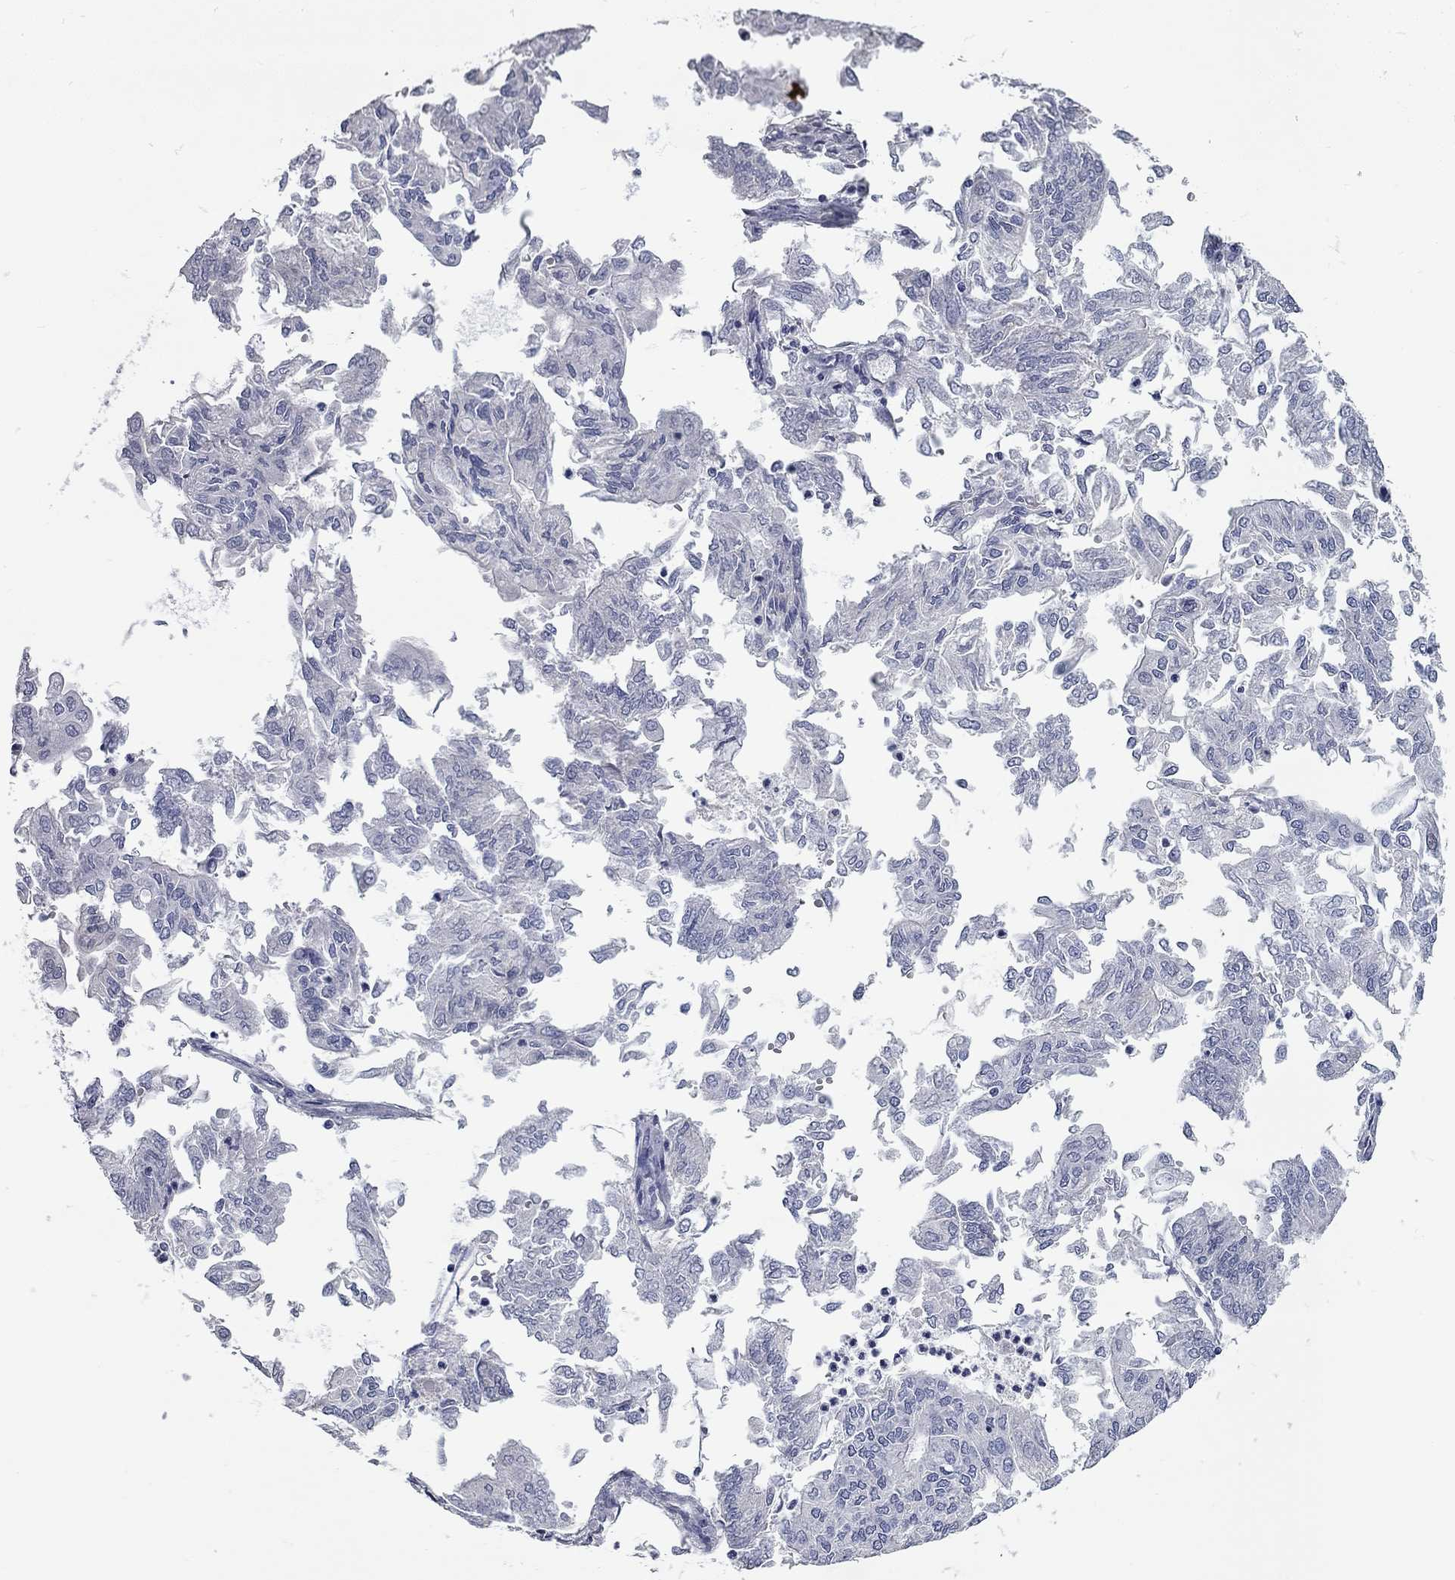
{"staining": {"intensity": "negative", "quantity": "none", "location": "none"}, "tissue": "endometrial cancer", "cell_type": "Tumor cells", "image_type": "cancer", "snomed": [{"axis": "morphology", "description": "Adenocarcinoma, NOS"}, {"axis": "topography", "description": "Endometrium"}], "caption": "A micrograph of endometrial cancer (adenocarcinoma) stained for a protein displays no brown staining in tumor cells.", "gene": "XAGE2", "patient": {"sex": "female", "age": 59}}